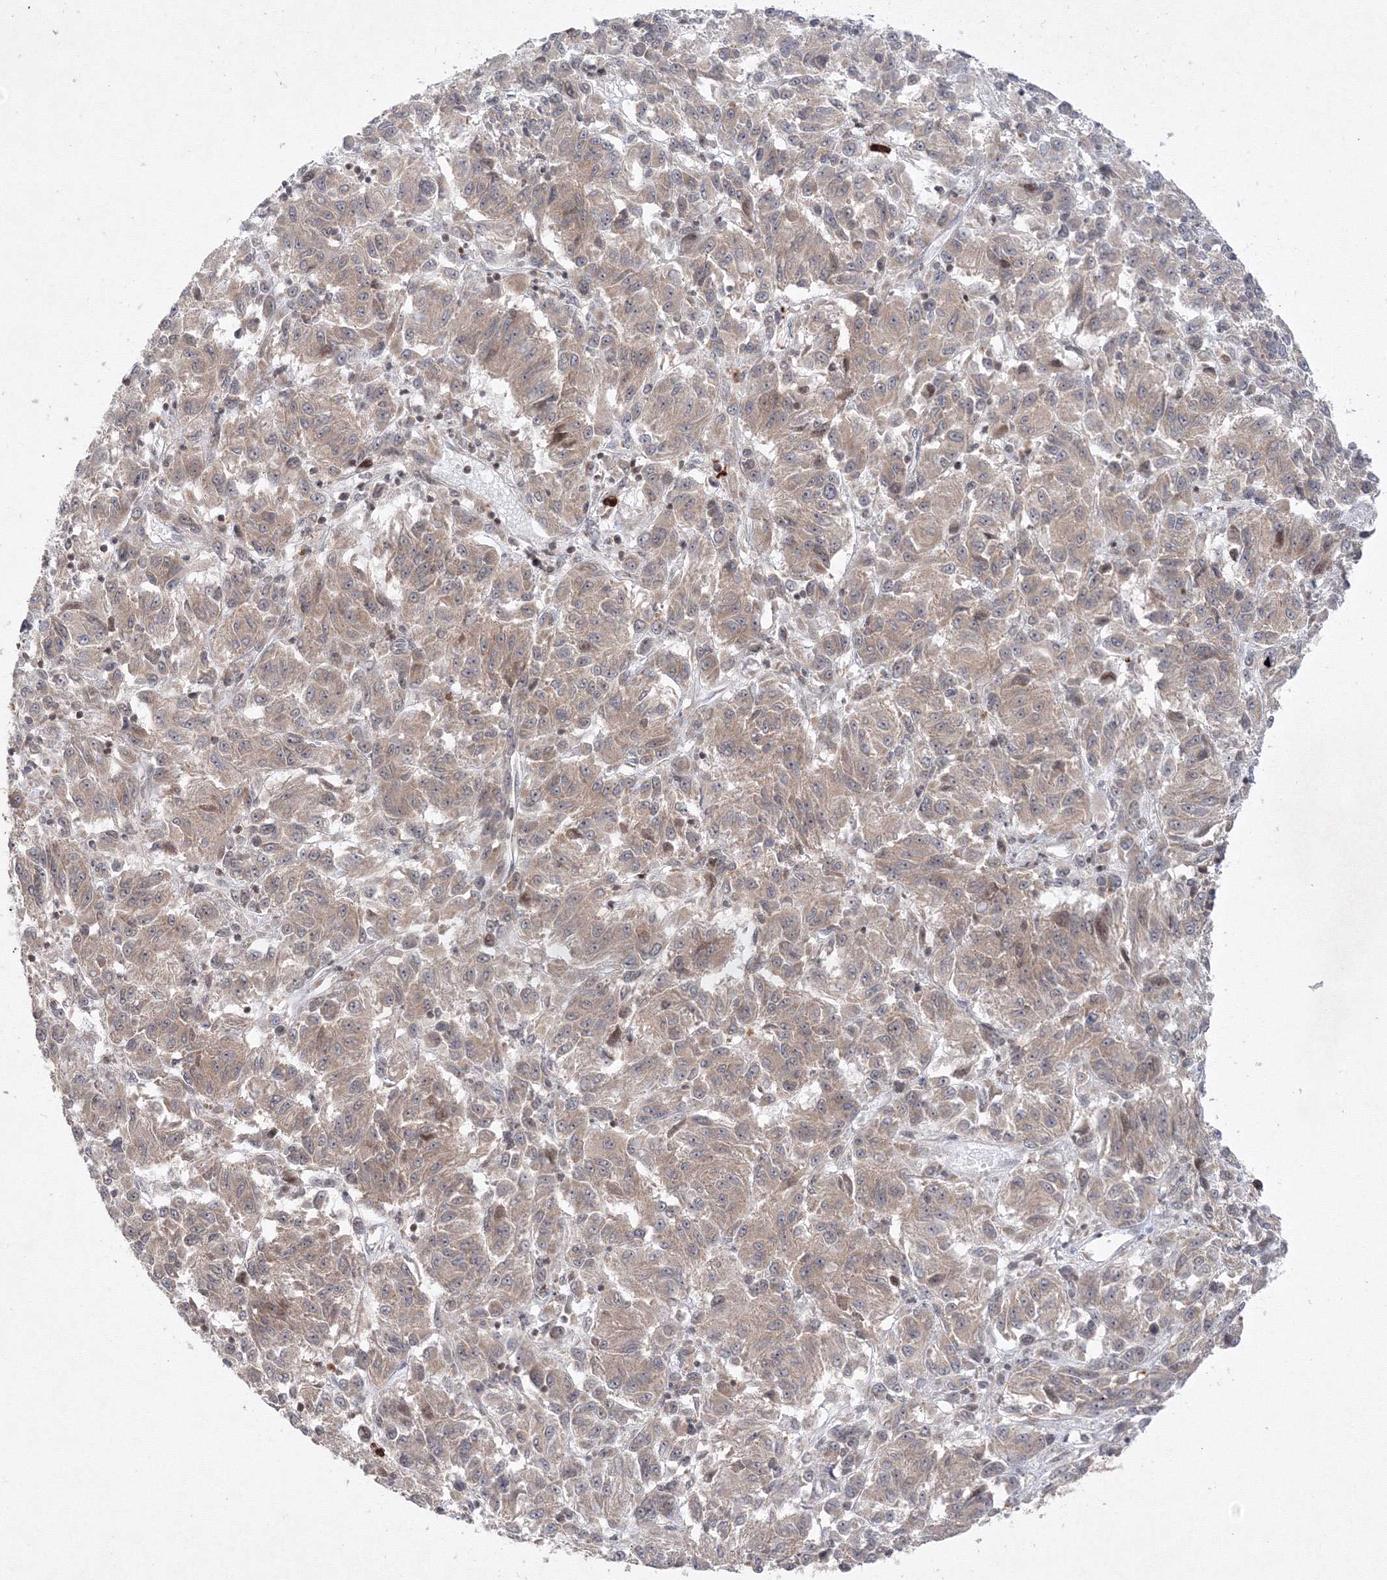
{"staining": {"intensity": "weak", "quantity": ">75%", "location": "cytoplasmic/membranous"}, "tissue": "melanoma", "cell_type": "Tumor cells", "image_type": "cancer", "snomed": [{"axis": "morphology", "description": "Malignant melanoma, Metastatic site"}, {"axis": "topography", "description": "Lung"}], "caption": "Protein analysis of melanoma tissue exhibits weak cytoplasmic/membranous expression in about >75% of tumor cells. Nuclei are stained in blue.", "gene": "MKRN2", "patient": {"sex": "male", "age": 64}}